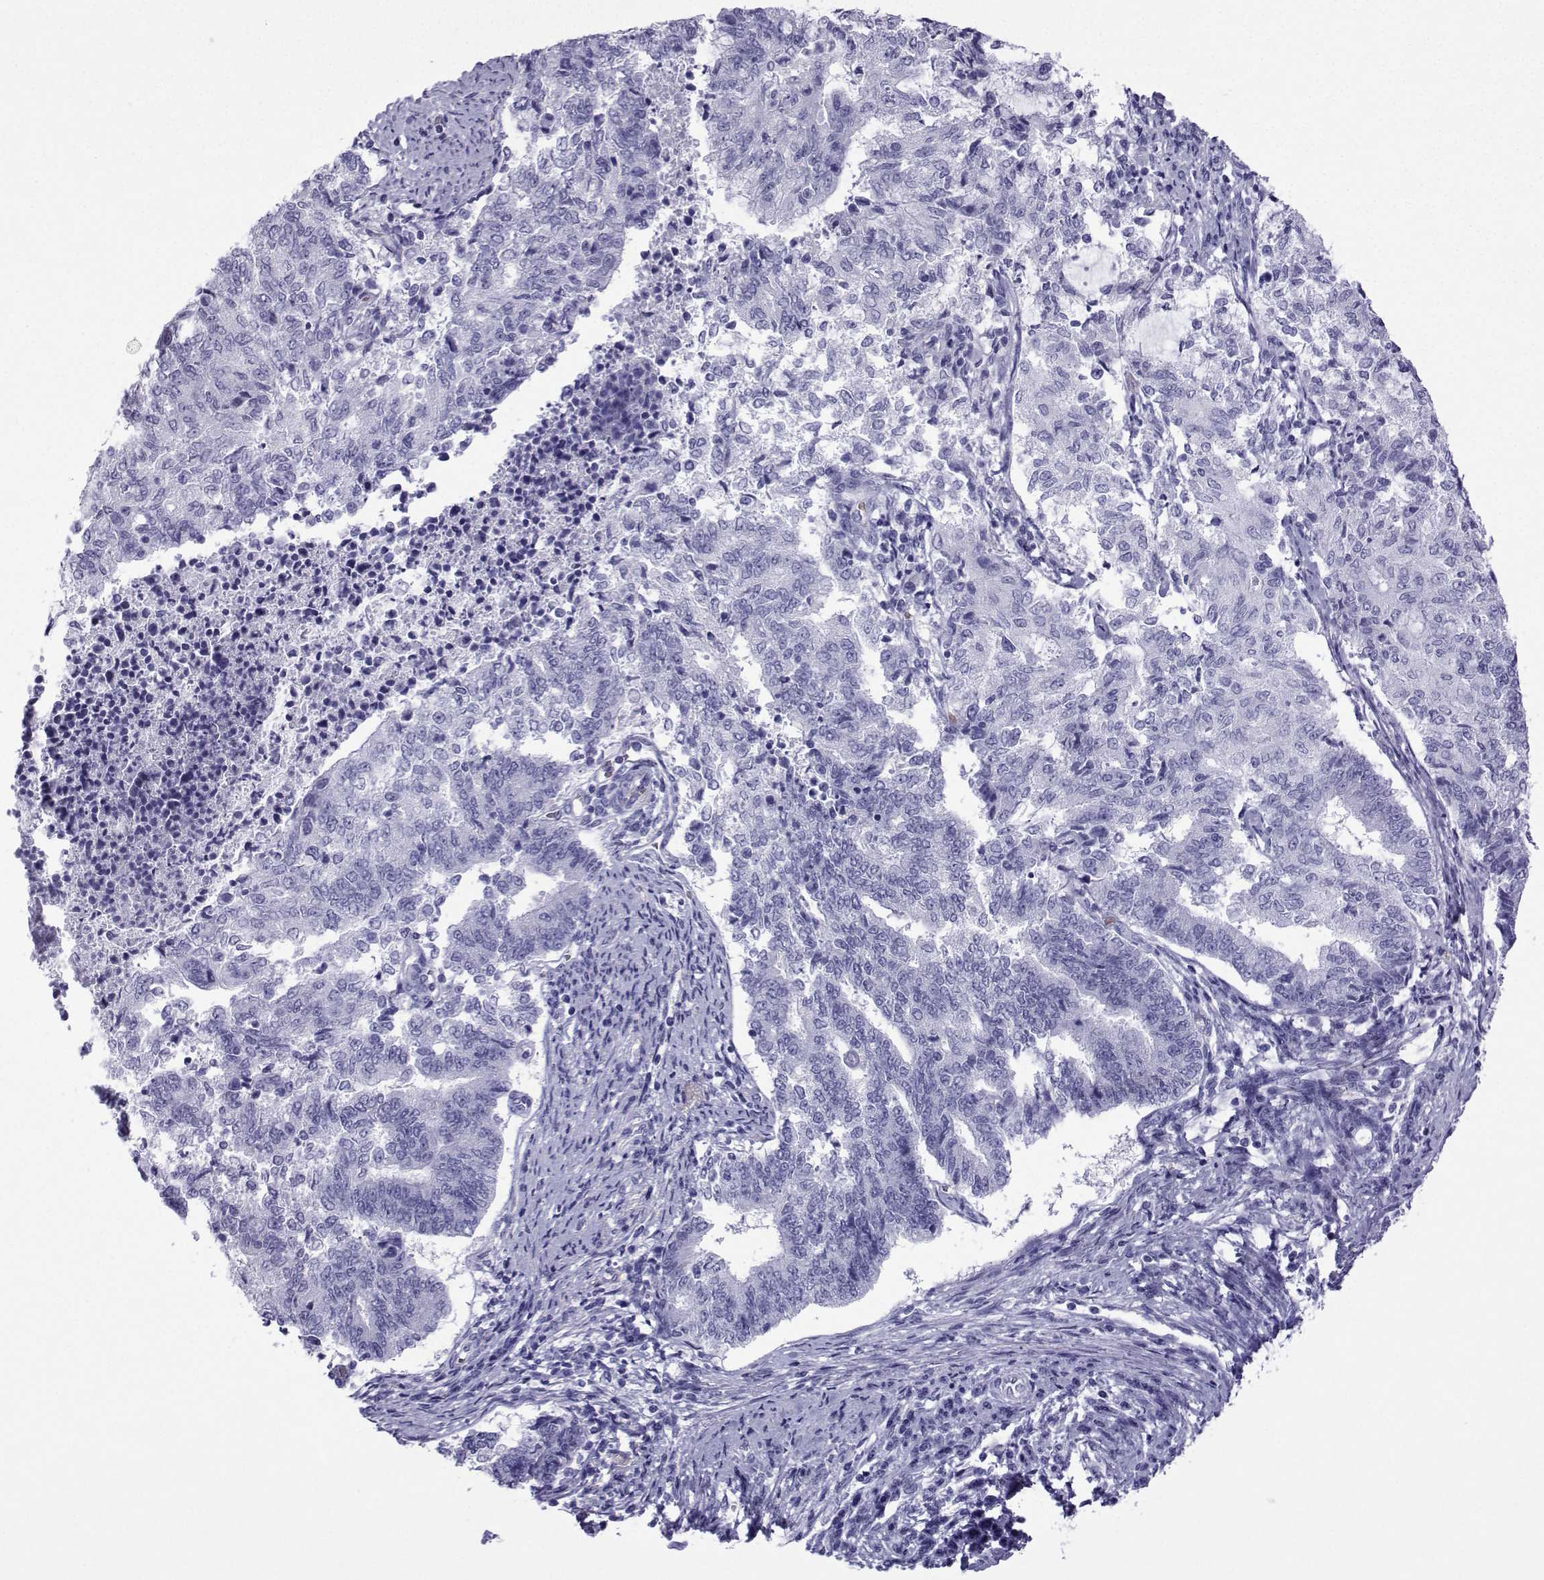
{"staining": {"intensity": "negative", "quantity": "none", "location": "none"}, "tissue": "endometrial cancer", "cell_type": "Tumor cells", "image_type": "cancer", "snomed": [{"axis": "morphology", "description": "Adenocarcinoma, NOS"}, {"axis": "topography", "description": "Endometrium"}], "caption": "An immunohistochemistry (IHC) histopathology image of endometrial cancer (adenocarcinoma) is shown. There is no staining in tumor cells of endometrial cancer (adenocarcinoma). (Immunohistochemistry (ihc), brightfield microscopy, high magnification).", "gene": "TRIM46", "patient": {"sex": "female", "age": 65}}